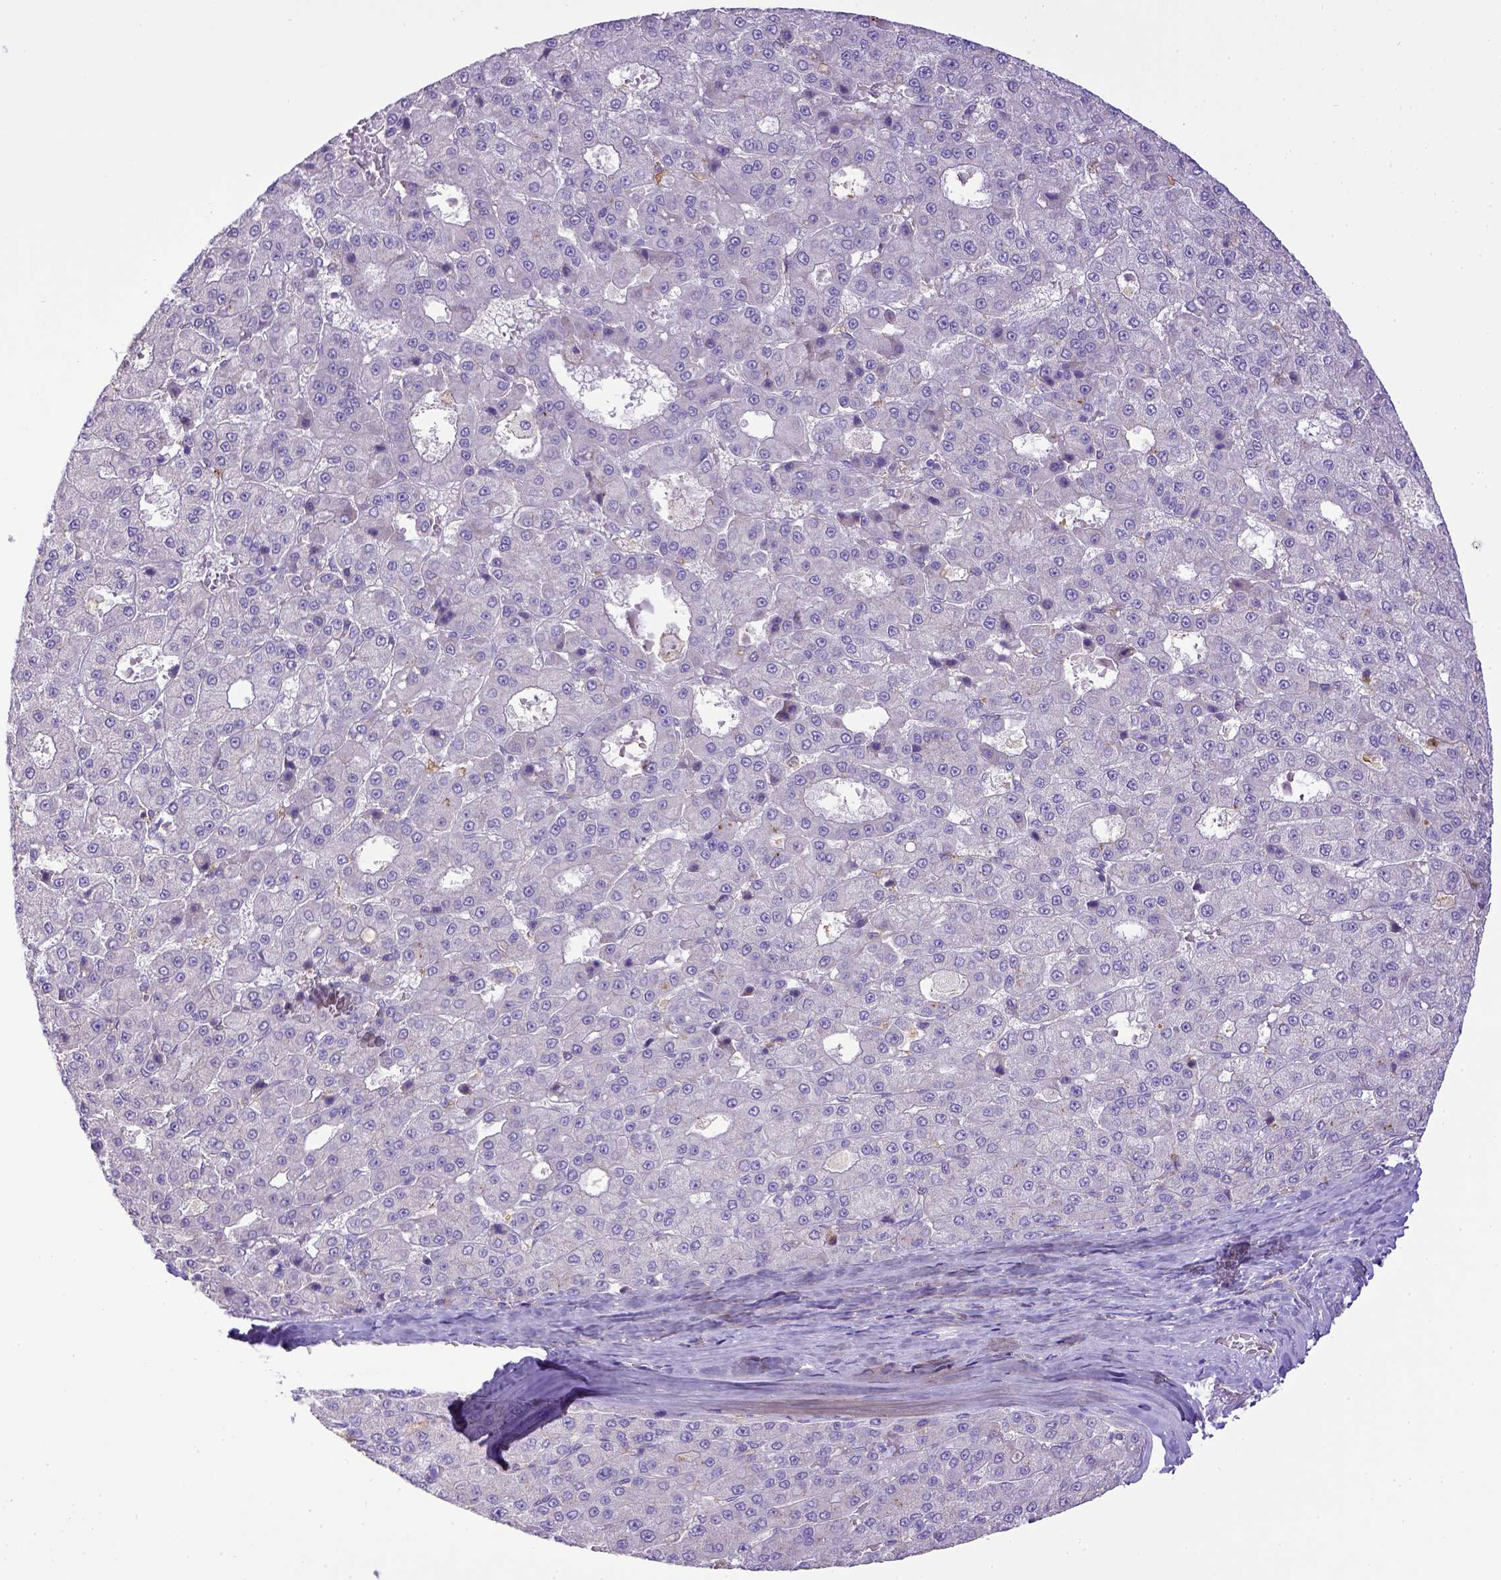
{"staining": {"intensity": "negative", "quantity": "none", "location": "none"}, "tissue": "liver cancer", "cell_type": "Tumor cells", "image_type": "cancer", "snomed": [{"axis": "morphology", "description": "Carcinoma, Hepatocellular, NOS"}, {"axis": "topography", "description": "Liver"}], "caption": "Image shows no protein staining in tumor cells of hepatocellular carcinoma (liver) tissue.", "gene": "CD40", "patient": {"sex": "male", "age": 70}}